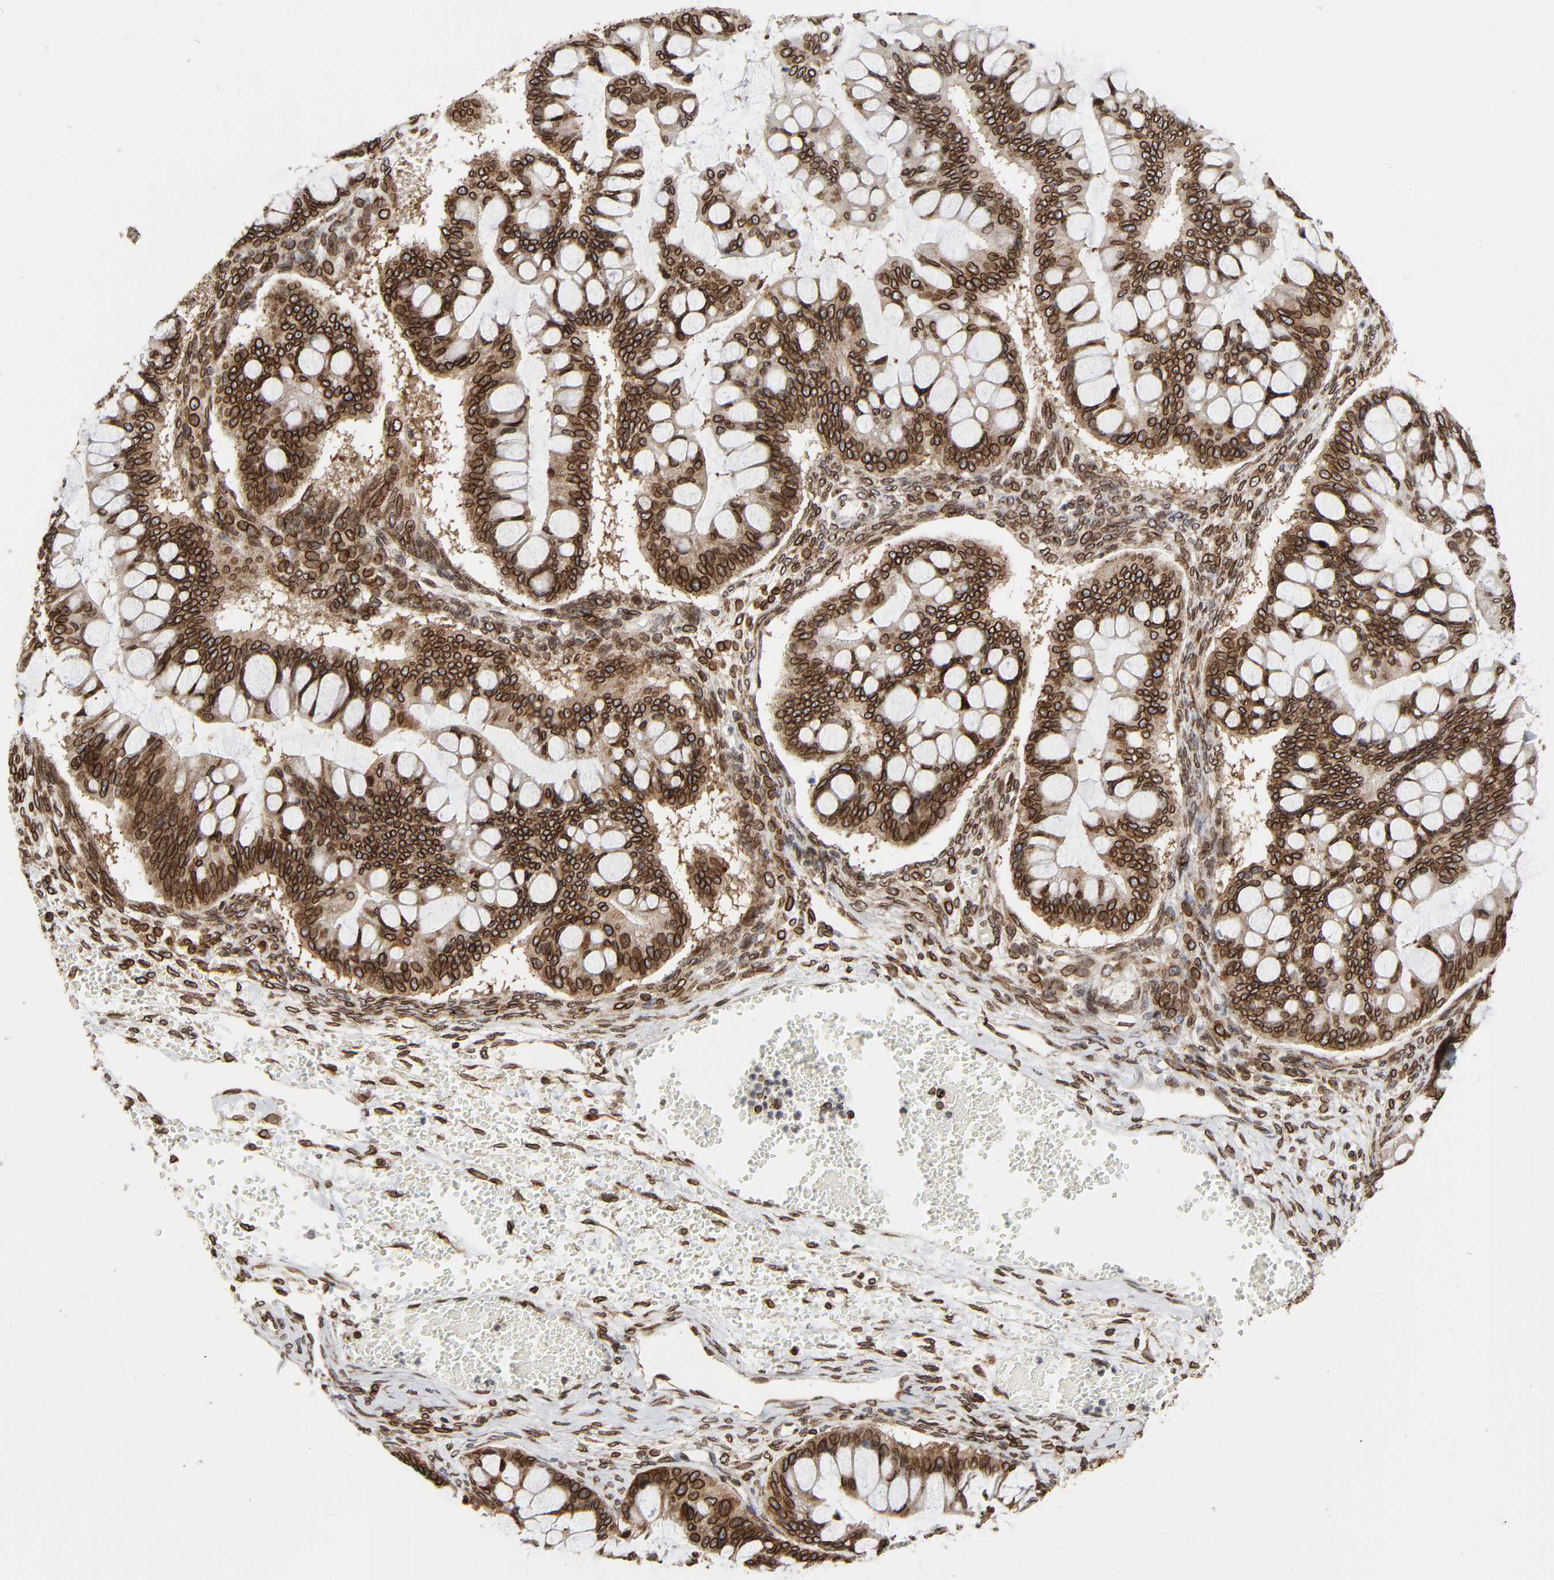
{"staining": {"intensity": "strong", "quantity": ">75%", "location": "cytoplasmic/membranous,nuclear"}, "tissue": "ovarian cancer", "cell_type": "Tumor cells", "image_type": "cancer", "snomed": [{"axis": "morphology", "description": "Cystadenocarcinoma, mucinous, NOS"}, {"axis": "topography", "description": "Ovary"}], "caption": "Strong cytoplasmic/membranous and nuclear protein staining is present in approximately >75% of tumor cells in ovarian cancer.", "gene": "RANGAP1", "patient": {"sex": "female", "age": 73}}